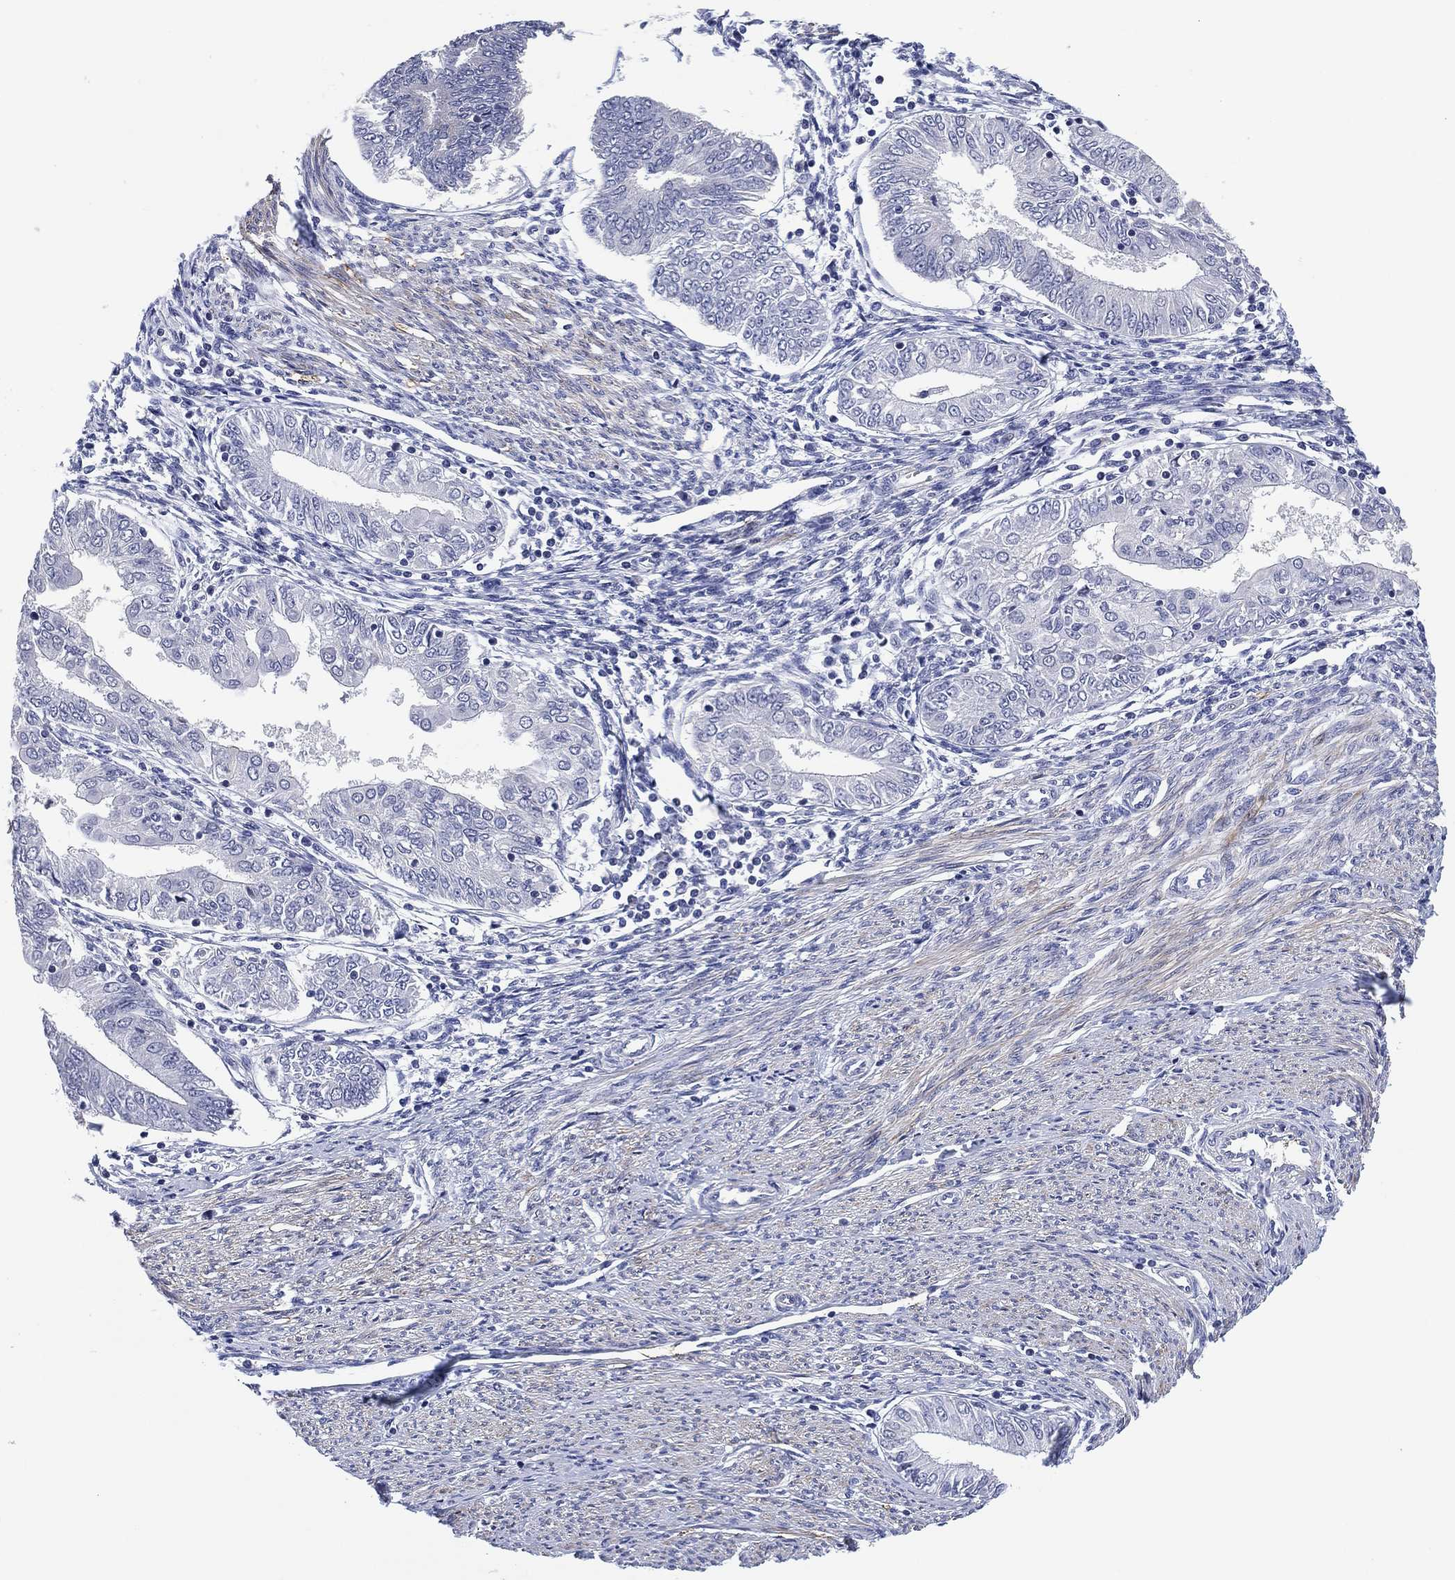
{"staining": {"intensity": "negative", "quantity": "none", "location": "none"}, "tissue": "endometrial cancer", "cell_type": "Tumor cells", "image_type": "cancer", "snomed": [{"axis": "morphology", "description": "Adenocarcinoma, NOS"}, {"axis": "topography", "description": "Endometrium"}], "caption": "This is a photomicrograph of immunohistochemistry staining of endometrial cancer, which shows no positivity in tumor cells.", "gene": "CLIP3", "patient": {"sex": "female", "age": 68}}